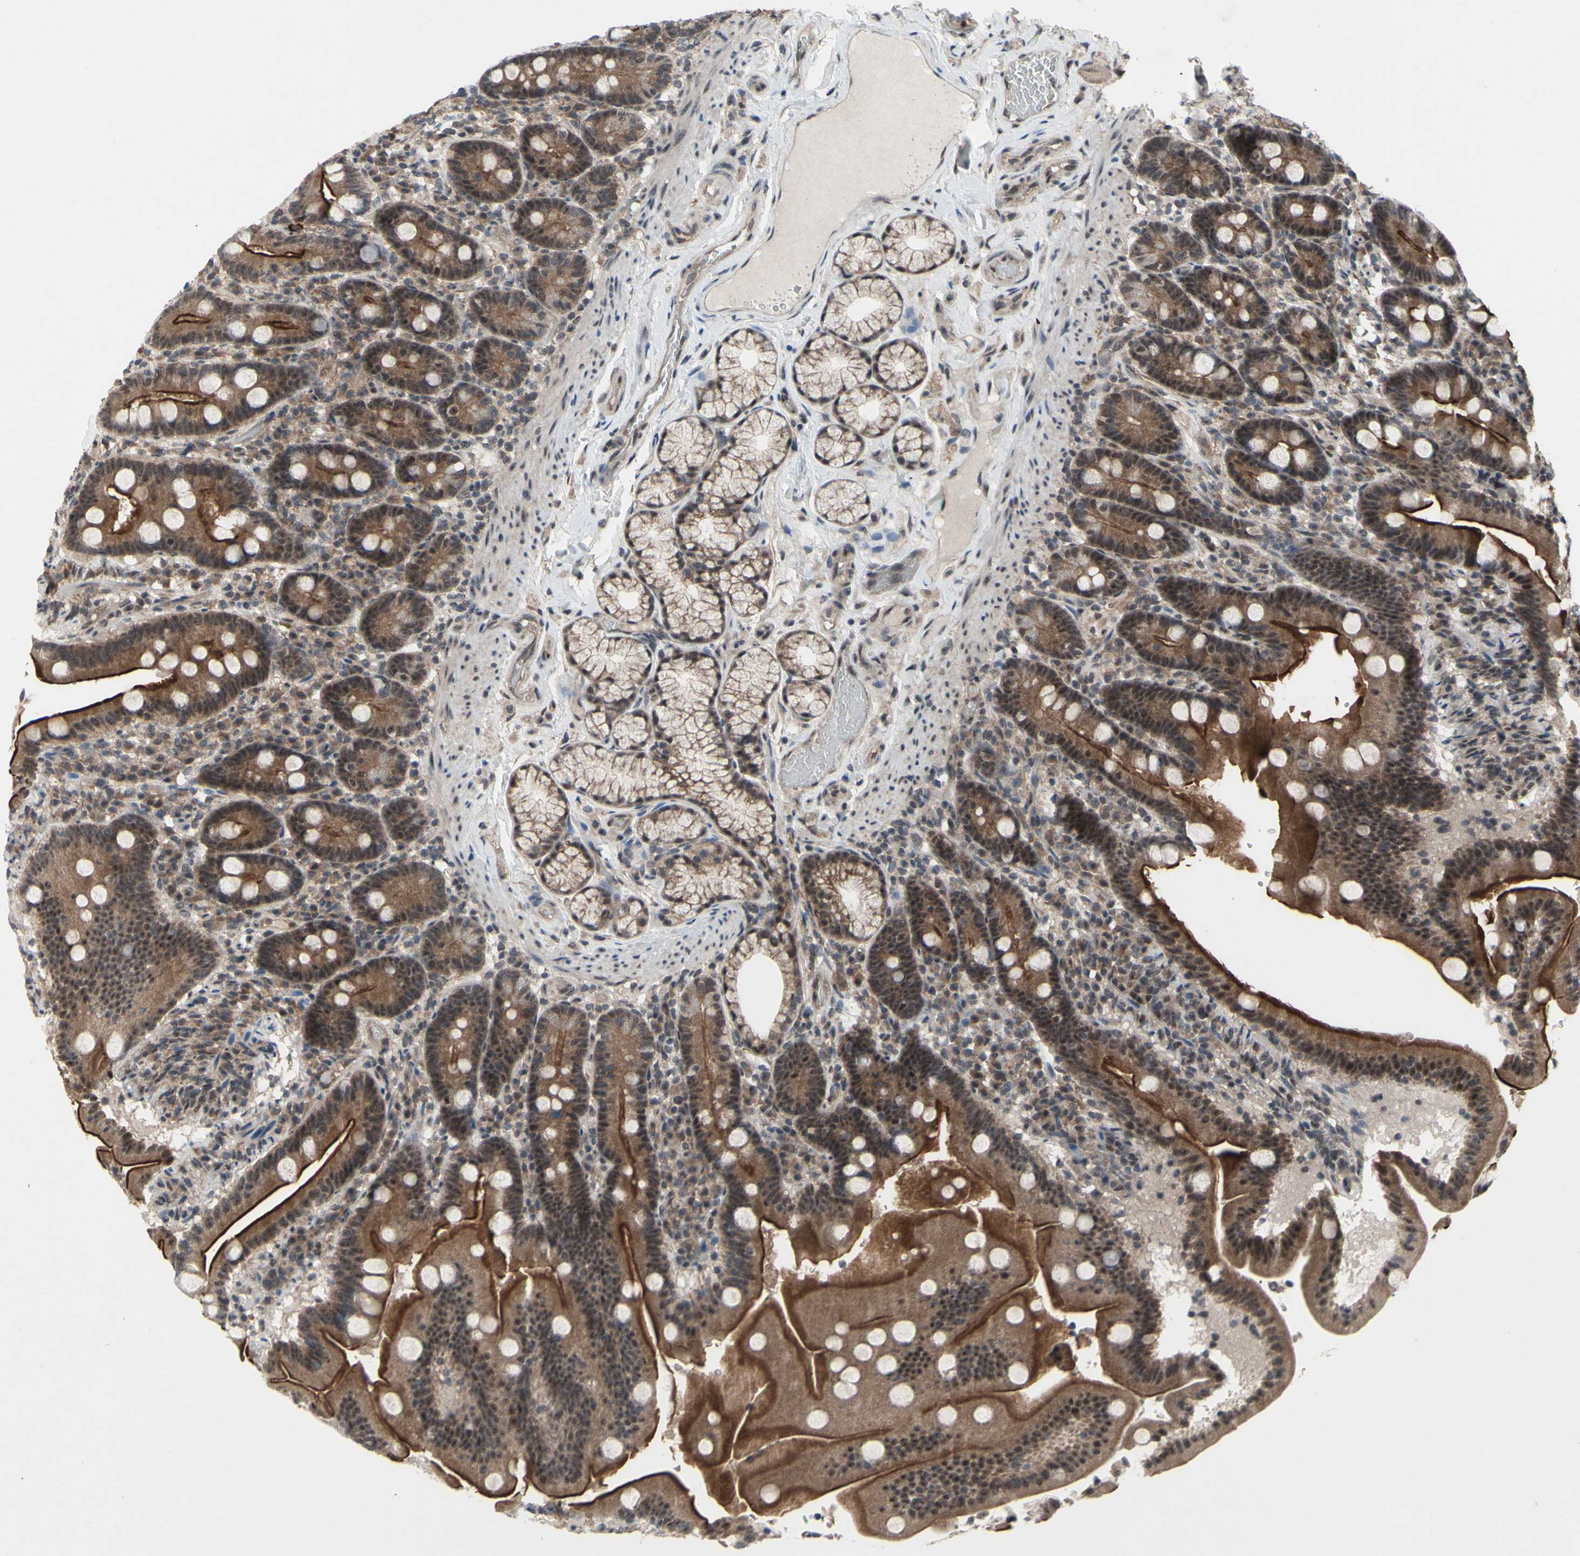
{"staining": {"intensity": "moderate", "quantity": ">75%", "location": "cytoplasmic/membranous,nuclear"}, "tissue": "duodenum", "cell_type": "Glandular cells", "image_type": "normal", "snomed": [{"axis": "morphology", "description": "Normal tissue, NOS"}, {"axis": "topography", "description": "Duodenum"}], "caption": "Protein expression by IHC exhibits moderate cytoplasmic/membranous,nuclear positivity in approximately >75% of glandular cells in normal duodenum.", "gene": "TRDMT1", "patient": {"sex": "male", "age": 54}}